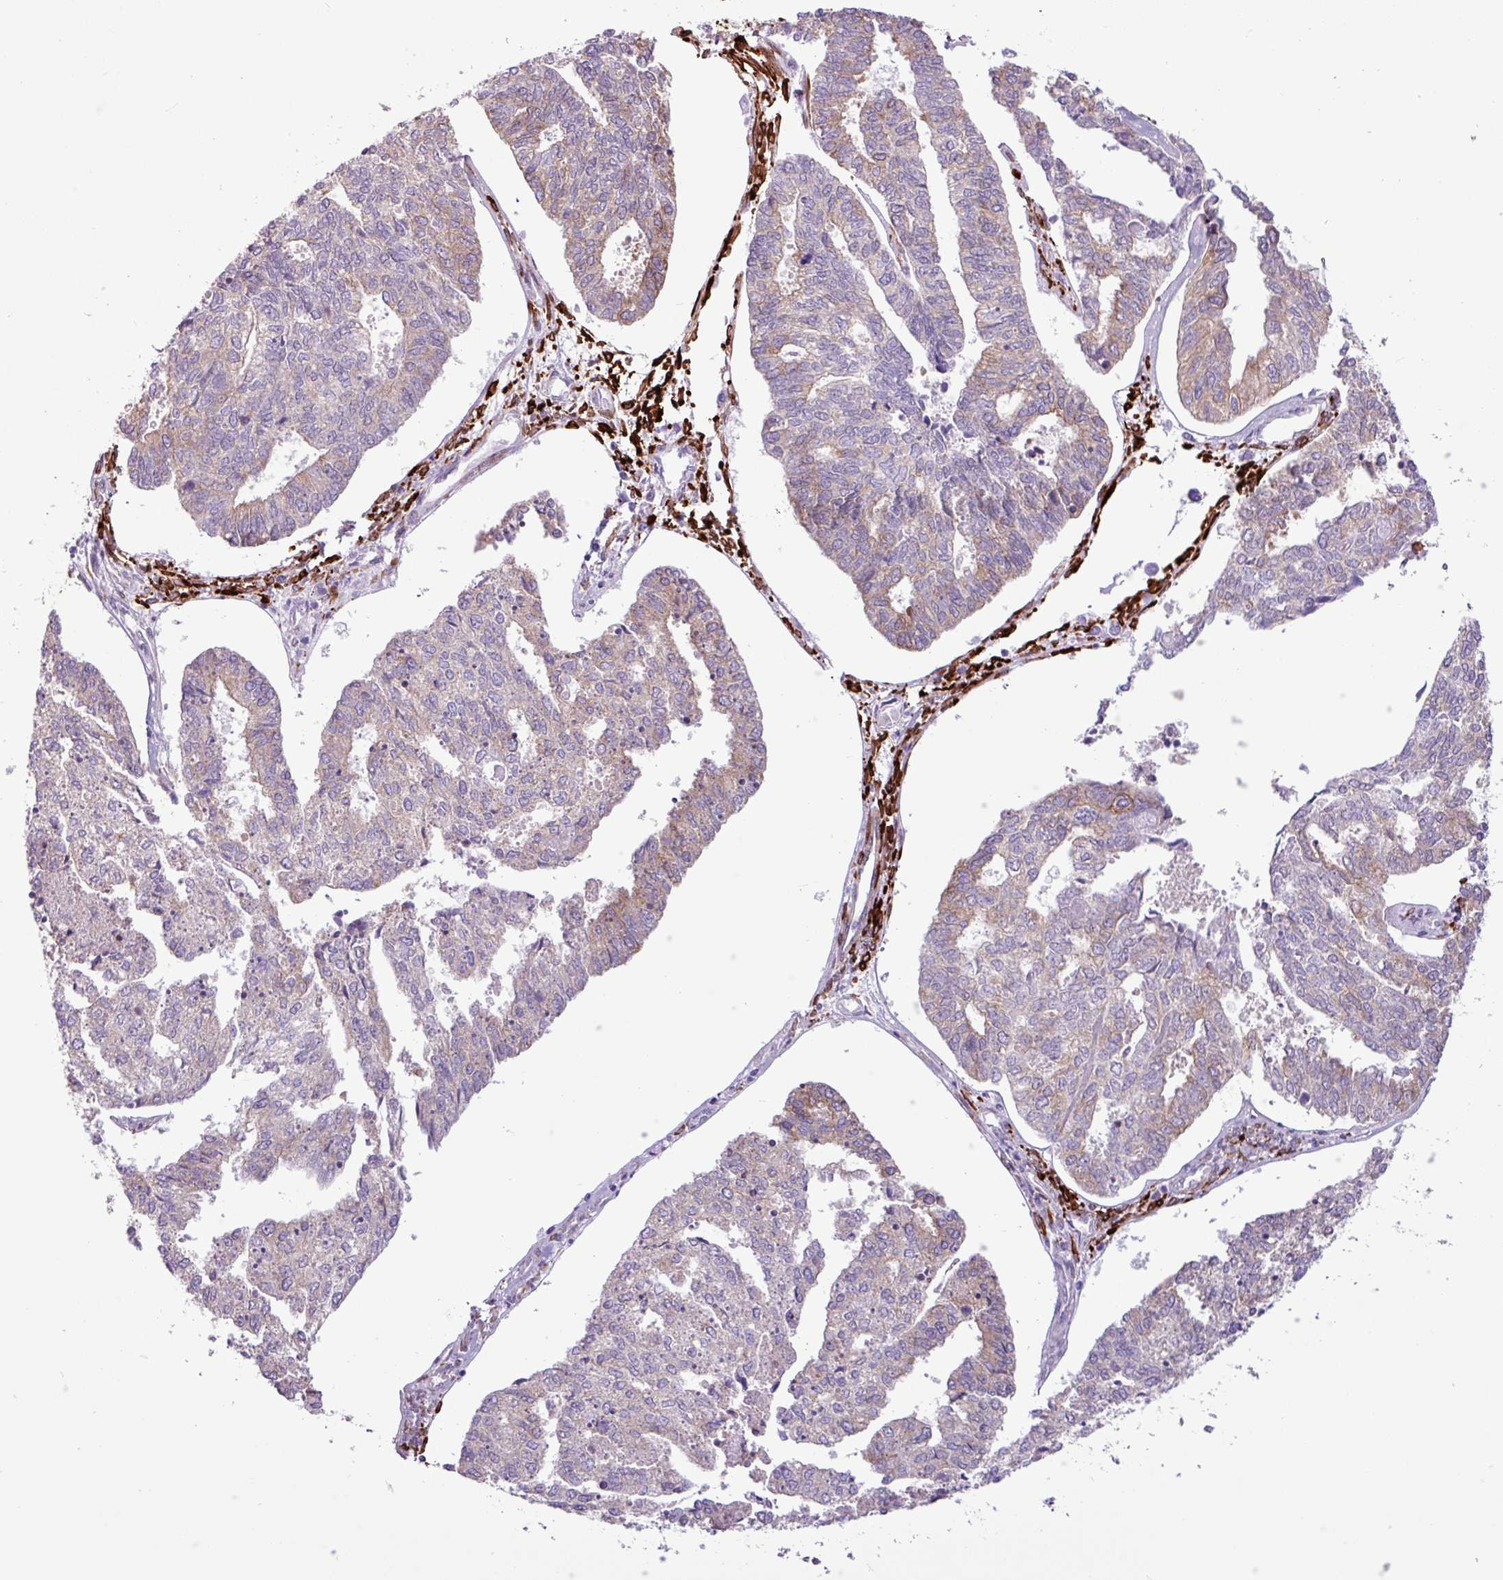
{"staining": {"intensity": "weak", "quantity": "25%-75%", "location": "cytoplasmic/membranous"}, "tissue": "endometrial cancer", "cell_type": "Tumor cells", "image_type": "cancer", "snomed": [{"axis": "morphology", "description": "Adenocarcinoma, NOS"}, {"axis": "topography", "description": "Endometrium"}], "caption": "Protein staining demonstrates weak cytoplasmic/membranous staining in about 25%-75% of tumor cells in adenocarcinoma (endometrial).", "gene": "SLC38A1", "patient": {"sex": "female", "age": 73}}